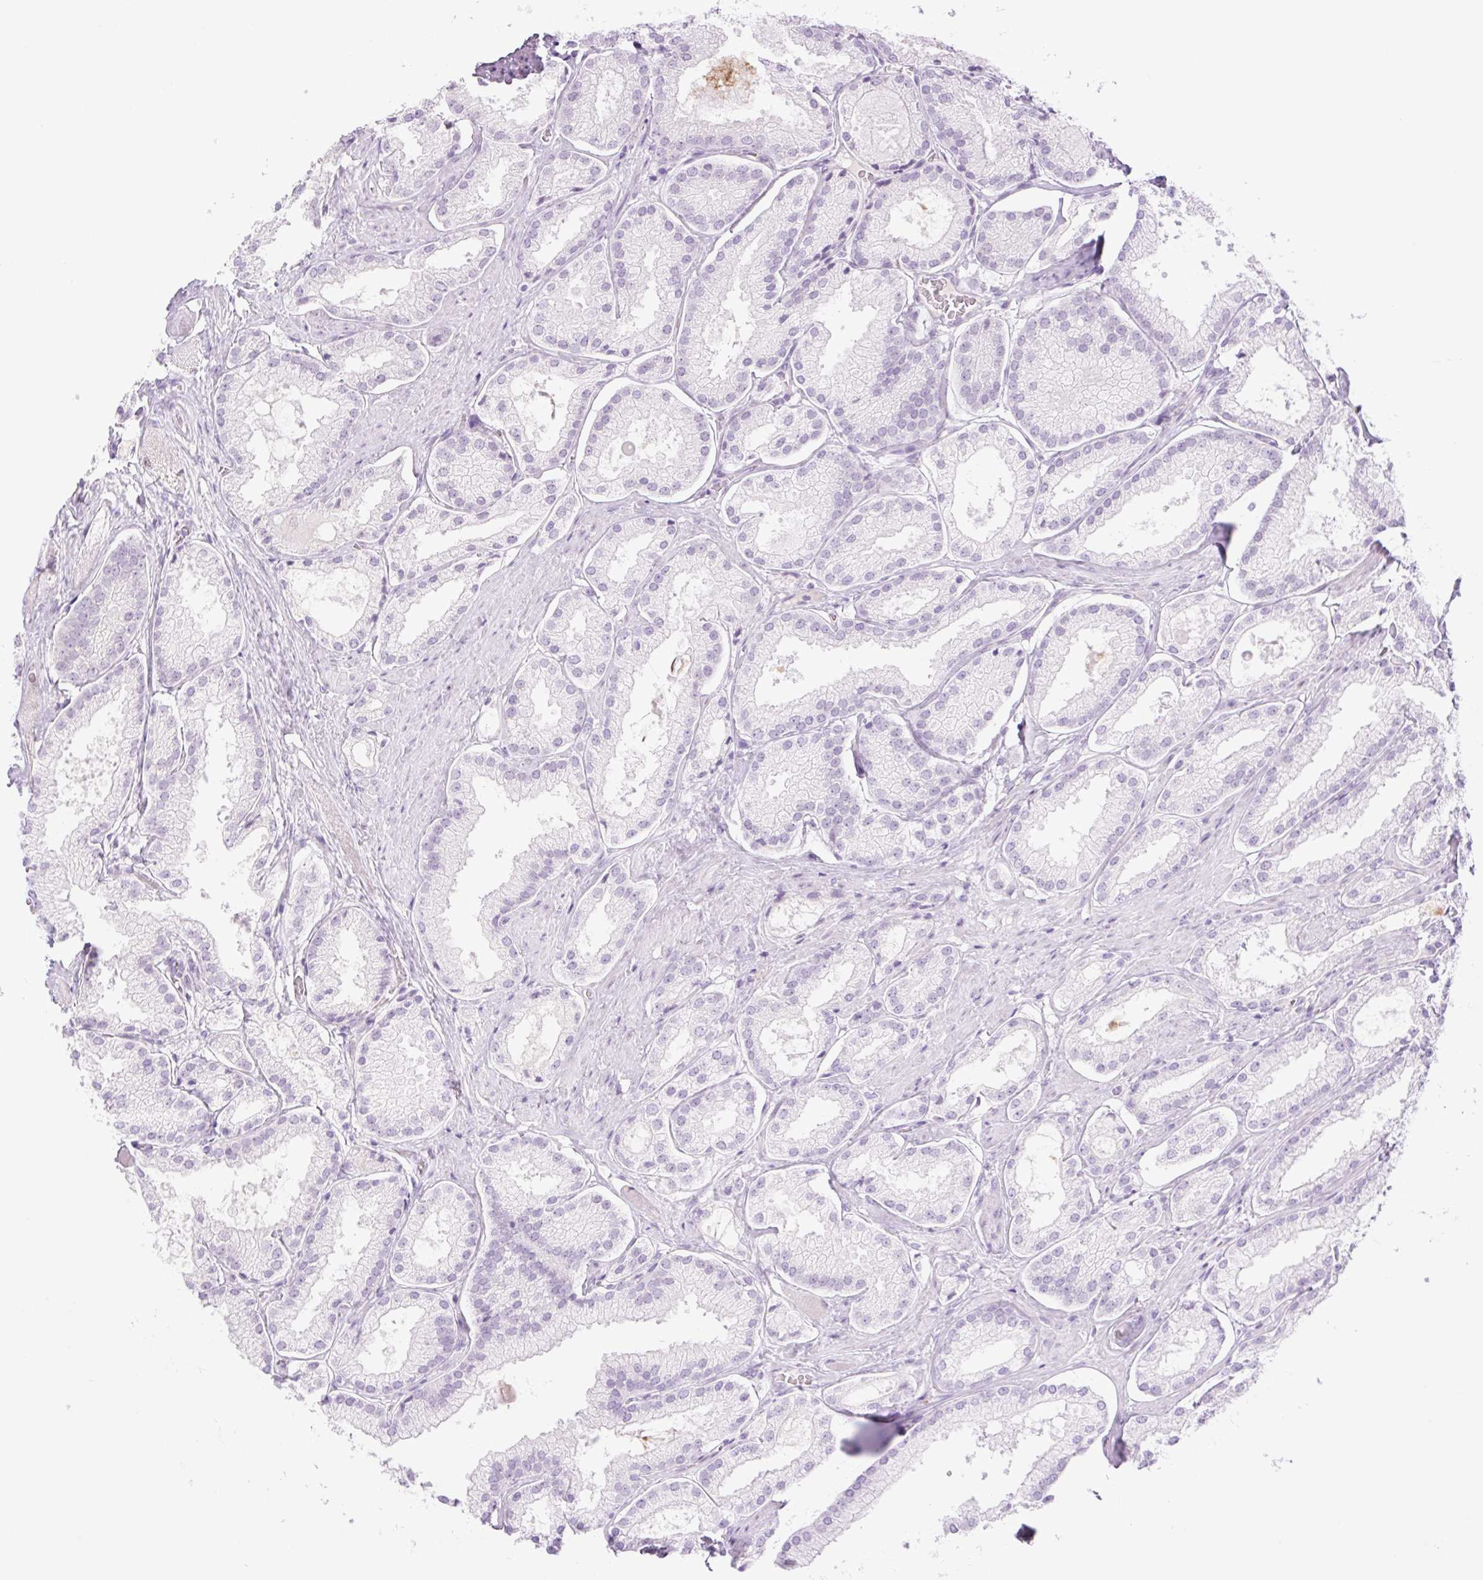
{"staining": {"intensity": "negative", "quantity": "none", "location": "none"}, "tissue": "prostate cancer", "cell_type": "Tumor cells", "image_type": "cancer", "snomed": [{"axis": "morphology", "description": "Adenocarcinoma, High grade"}, {"axis": "topography", "description": "Prostate"}], "caption": "This is an IHC photomicrograph of human prostate high-grade adenocarcinoma. There is no positivity in tumor cells.", "gene": "TBX15", "patient": {"sex": "male", "age": 68}}